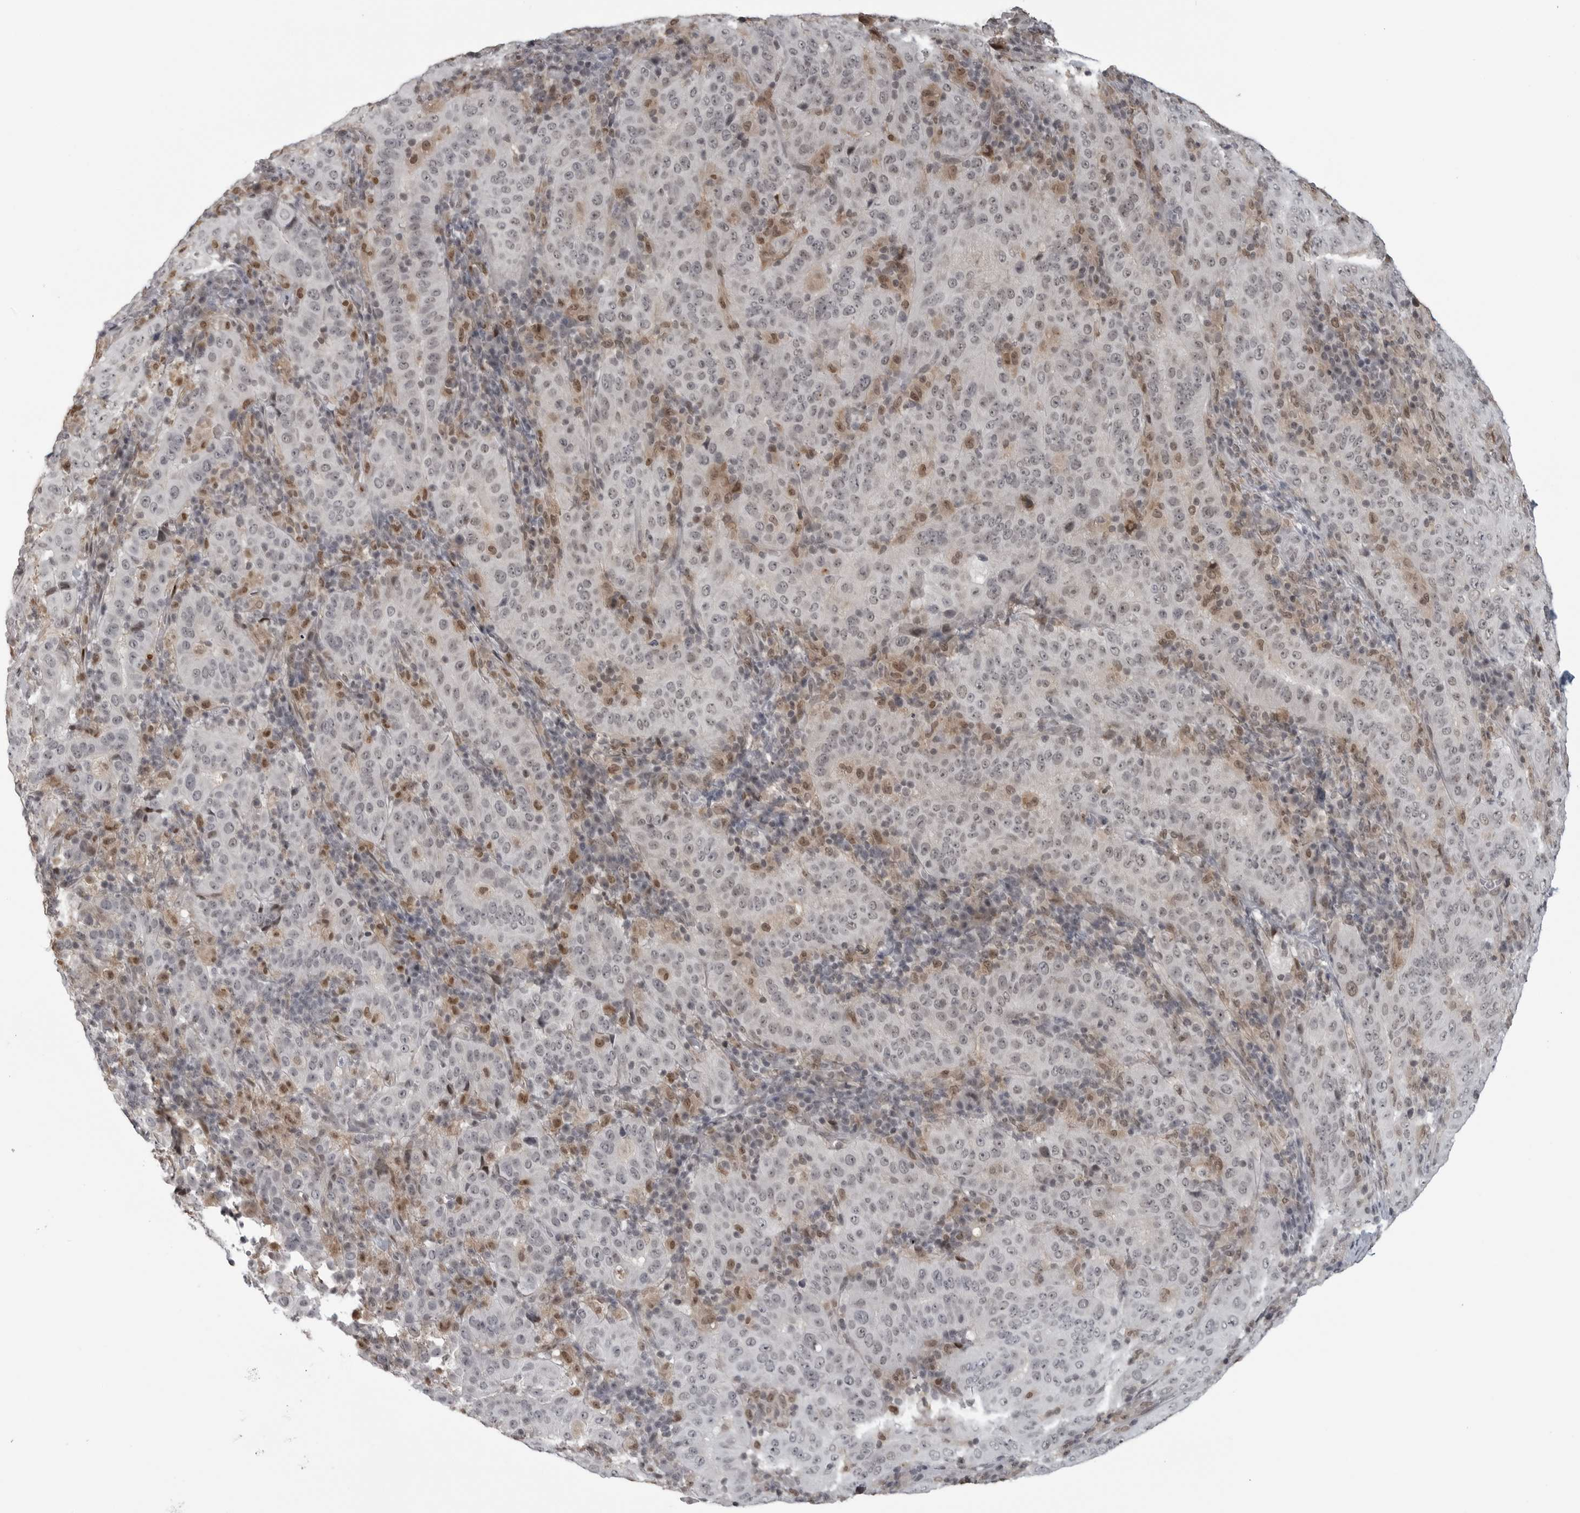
{"staining": {"intensity": "weak", "quantity": ">75%", "location": "nuclear"}, "tissue": "pancreatic cancer", "cell_type": "Tumor cells", "image_type": "cancer", "snomed": [{"axis": "morphology", "description": "Adenocarcinoma, NOS"}, {"axis": "topography", "description": "Pancreas"}], "caption": "Brown immunohistochemical staining in human pancreatic adenocarcinoma demonstrates weak nuclear staining in approximately >75% of tumor cells. (Stains: DAB (3,3'-diaminobenzidine) in brown, nuclei in blue, Microscopy: brightfield microscopy at high magnification).", "gene": "C8orf58", "patient": {"sex": "male", "age": 63}}